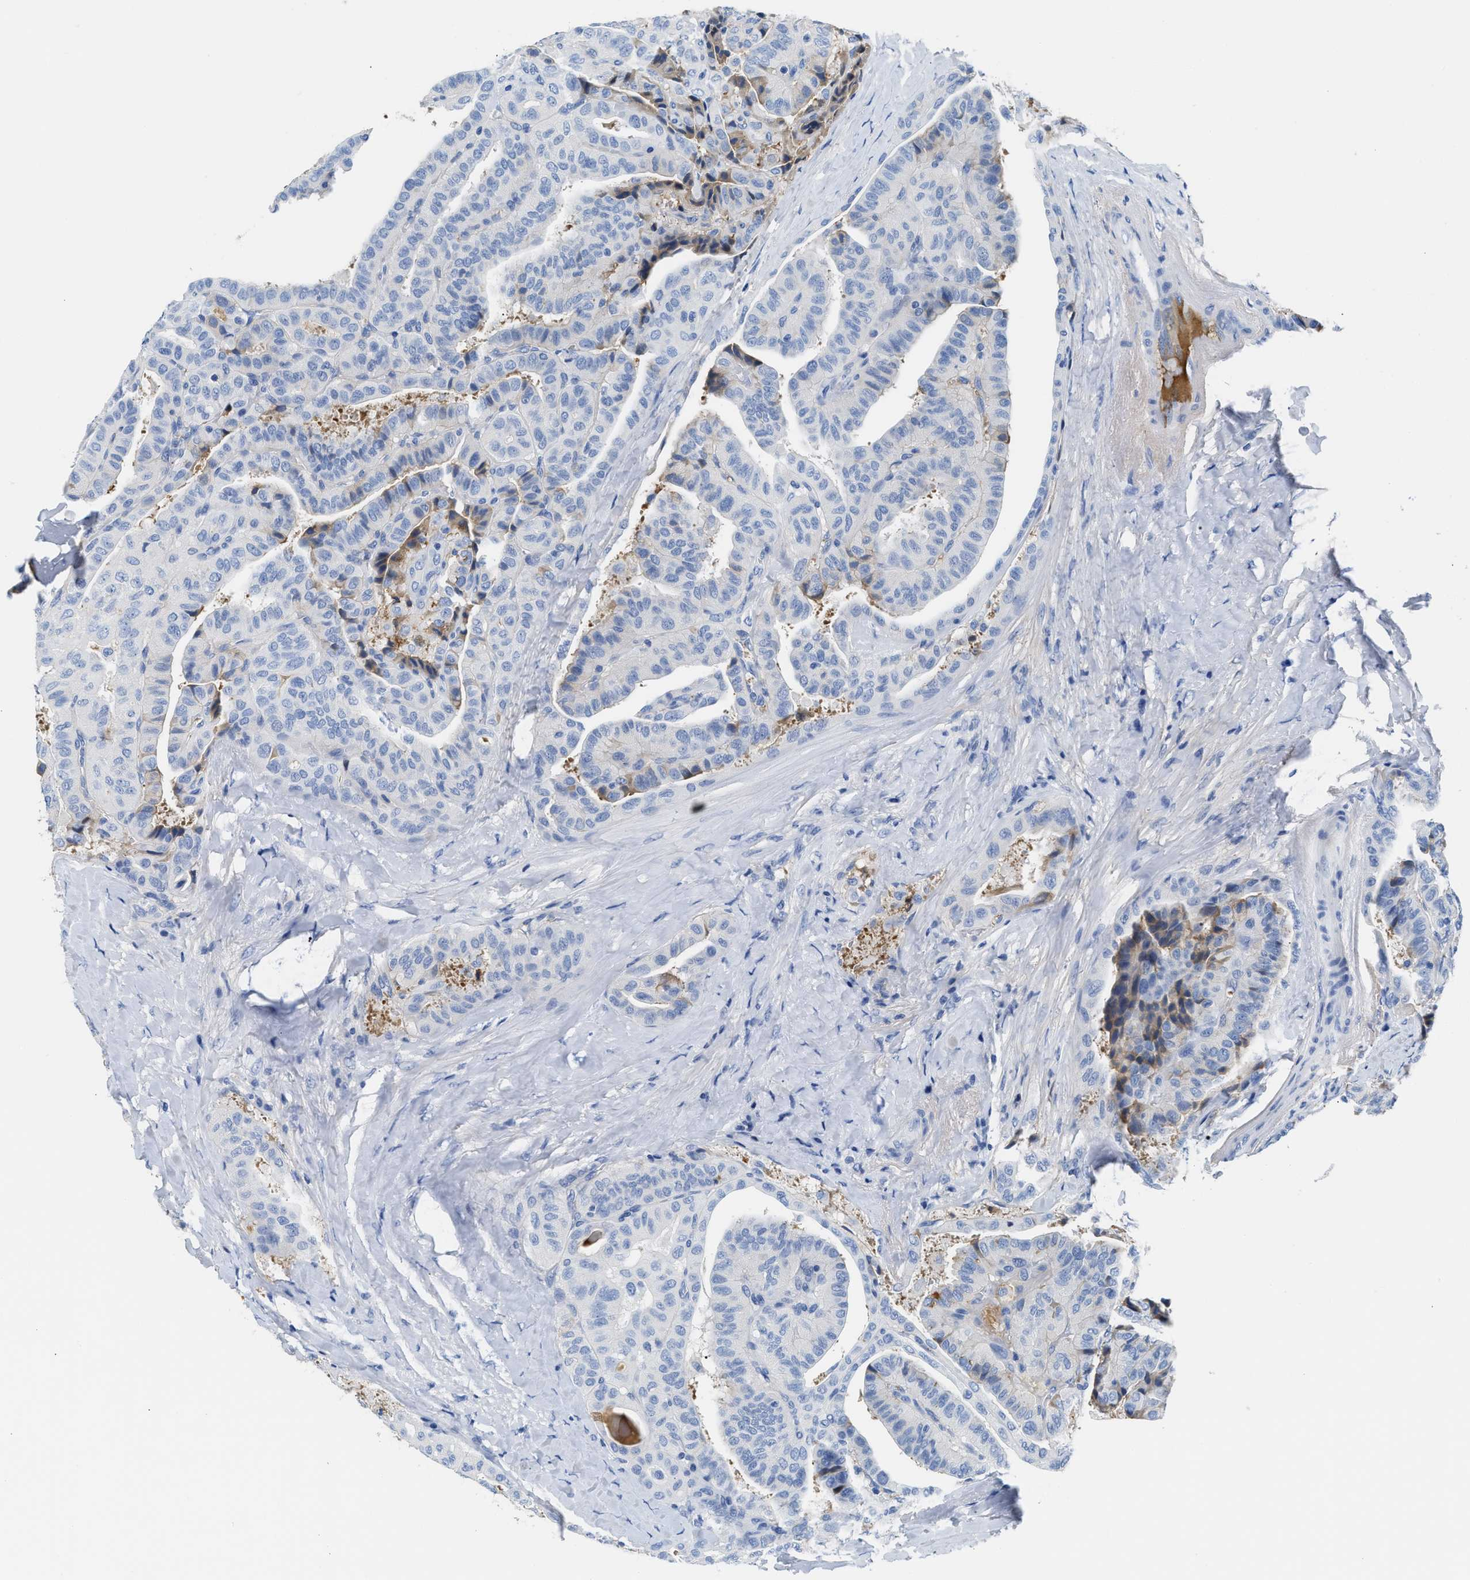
{"staining": {"intensity": "negative", "quantity": "none", "location": "none"}, "tissue": "thyroid cancer", "cell_type": "Tumor cells", "image_type": "cancer", "snomed": [{"axis": "morphology", "description": "Papillary adenocarcinoma, NOS"}, {"axis": "topography", "description": "Thyroid gland"}], "caption": "Tumor cells show no significant positivity in papillary adenocarcinoma (thyroid).", "gene": "GC", "patient": {"sex": "male", "age": 77}}